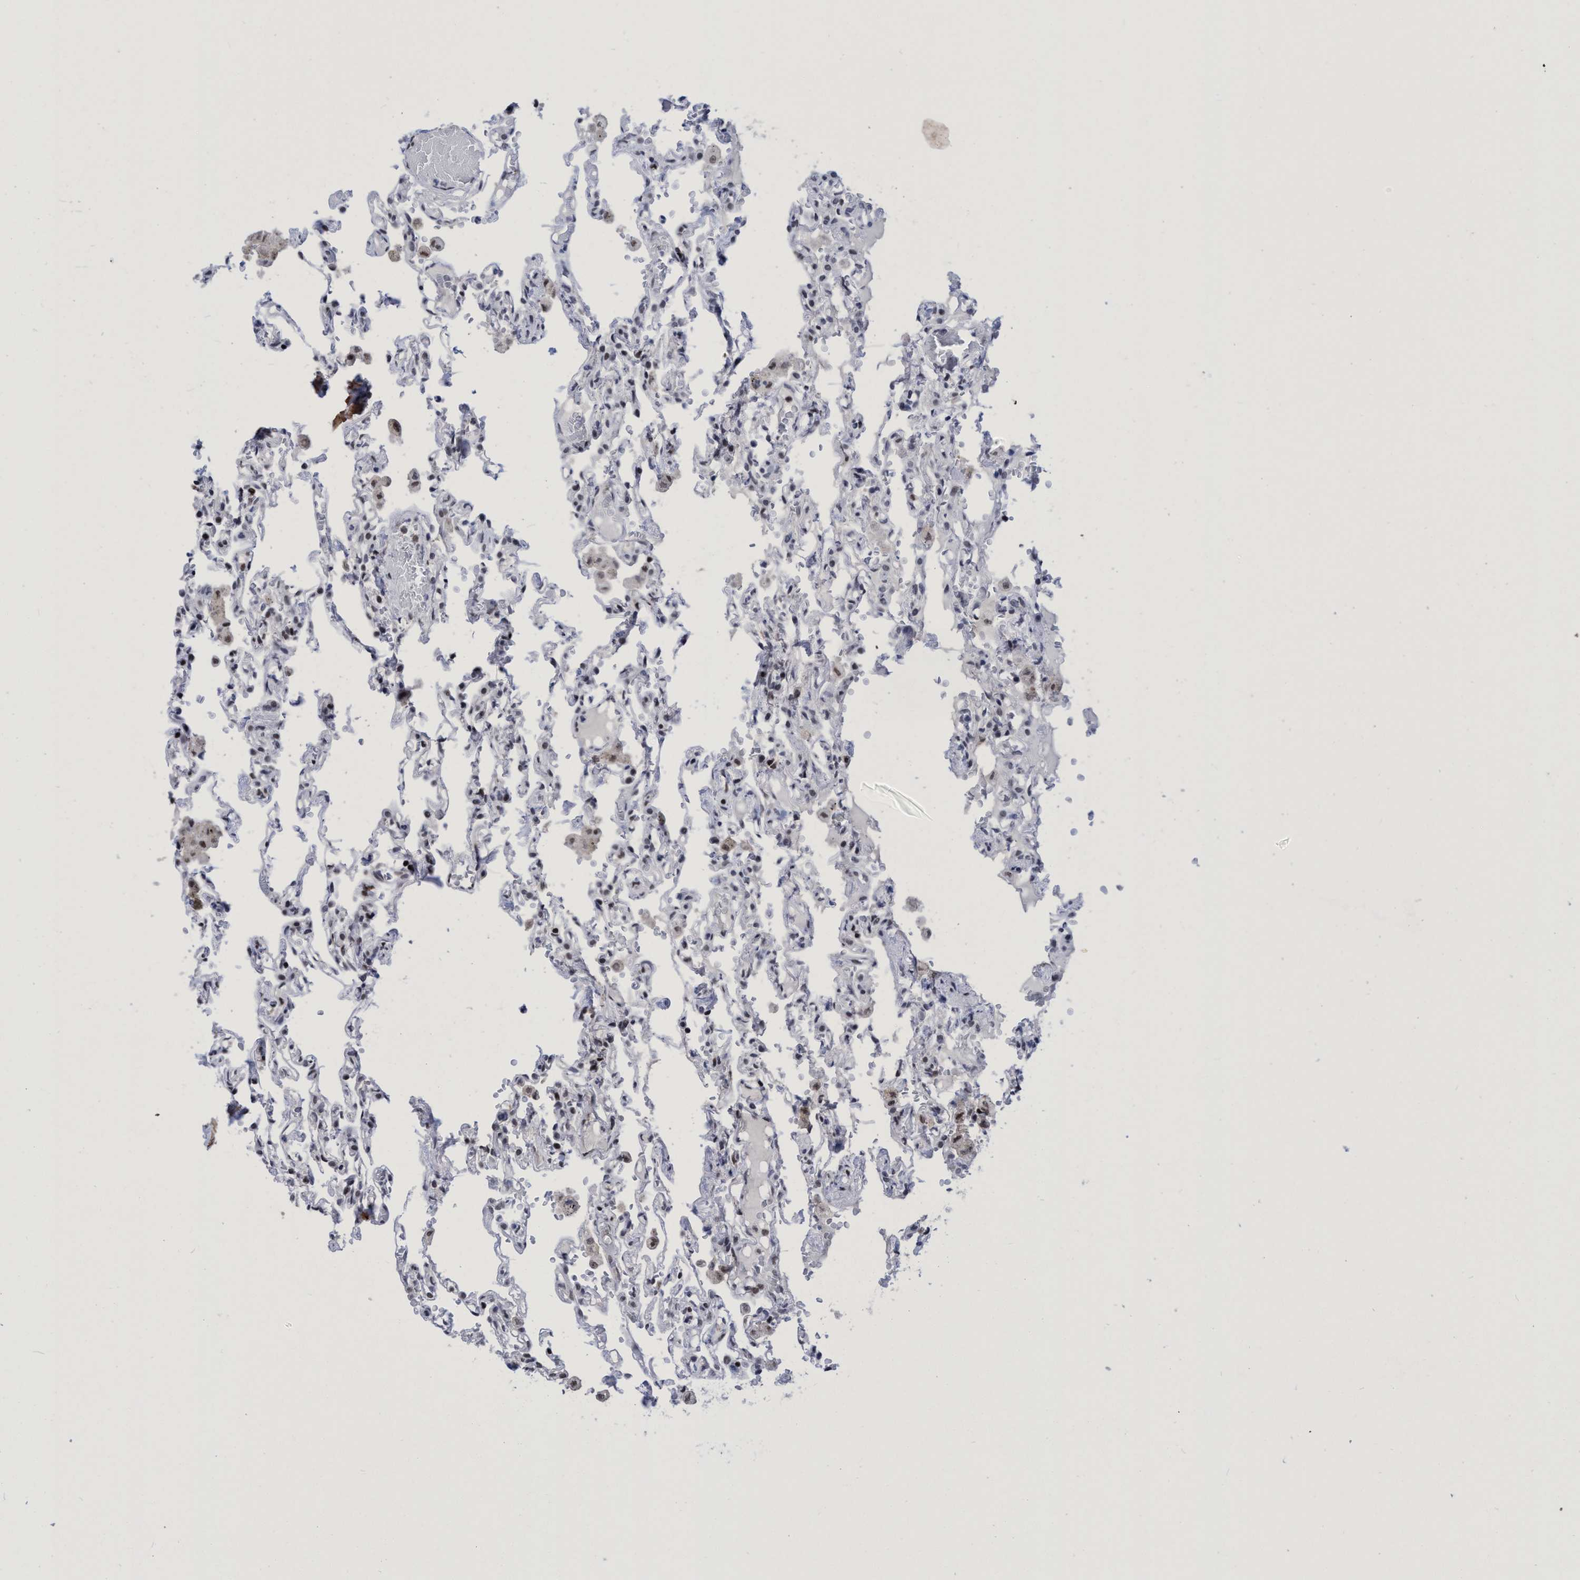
{"staining": {"intensity": "moderate", "quantity": "25%-75%", "location": "nuclear"}, "tissue": "lung", "cell_type": "Alveolar cells", "image_type": "normal", "snomed": [{"axis": "morphology", "description": "Normal tissue, NOS"}, {"axis": "topography", "description": "Lung"}], "caption": "Protein analysis of normal lung reveals moderate nuclear positivity in about 25%-75% of alveolar cells. (brown staining indicates protein expression, while blue staining denotes nuclei).", "gene": "C9orf78", "patient": {"sex": "male", "age": 21}}